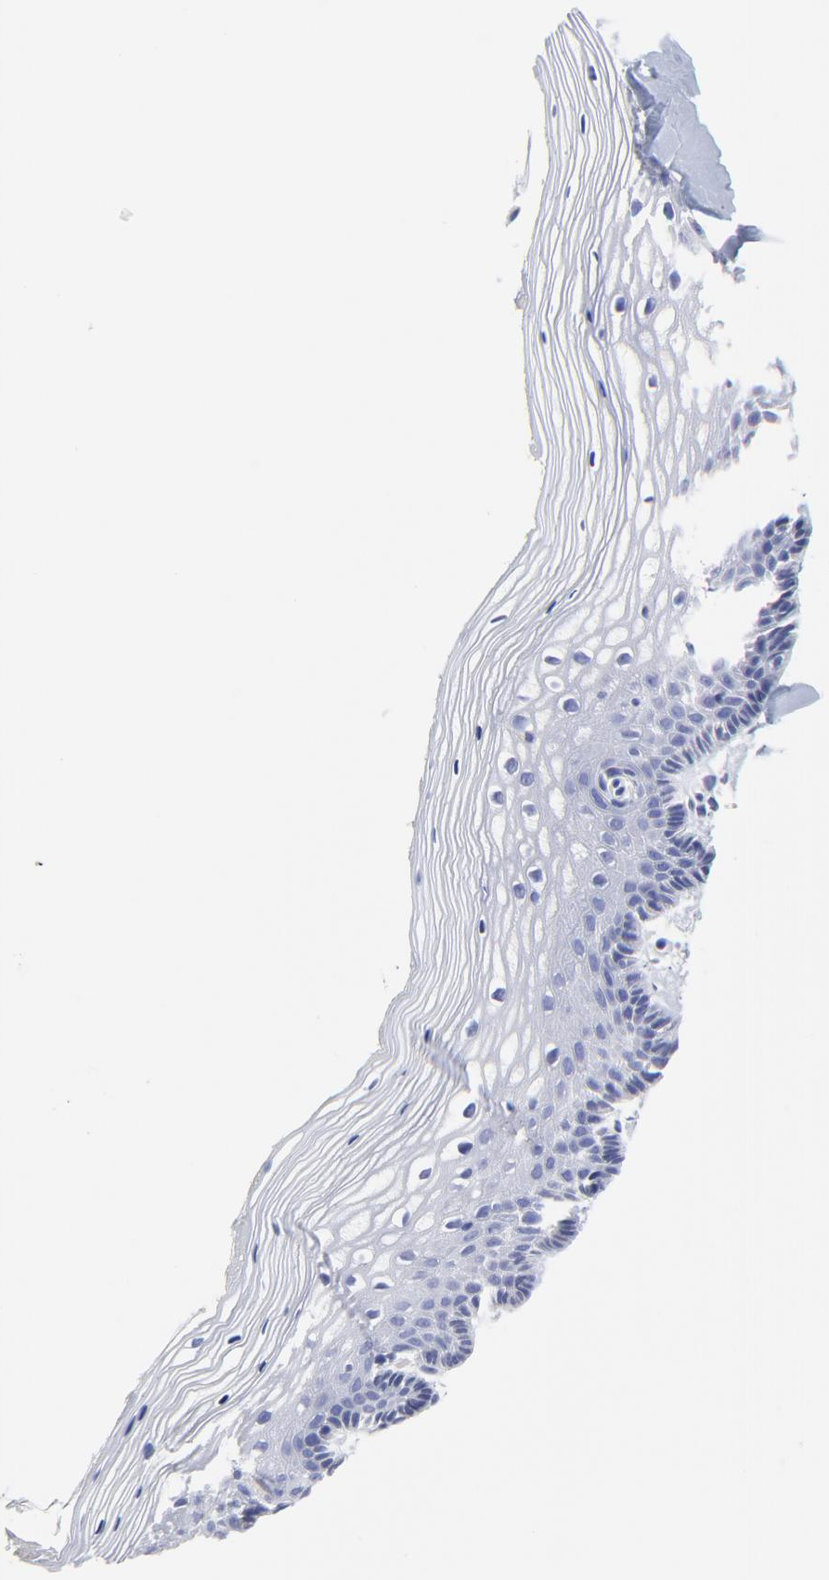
{"staining": {"intensity": "negative", "quantity": "none", "location": "none"}, "tissue": "vagina", "cell_type": "Squamous epithelial cells", "image_type": "normal", "snomed": [{"axis": "morphology", "description": "Normal tissue, NOS"}, {"axis": "topography", "description": "Vagina"}], "caption": "This image is of unremarkable vagina stained with IHC to label a protein in brown with the nuclei are counter-stained blue. There is no positivity in squamous epithelial cells. The staining was performed using DAB (3,3'-diaminobenzidine) to visualize the protein expression in brown, while the nuclei were stained in blue with hematoxylin (Magnification: 20x).", "gene": "LAX1", "patient": {"sex": "female", "age": 46}}